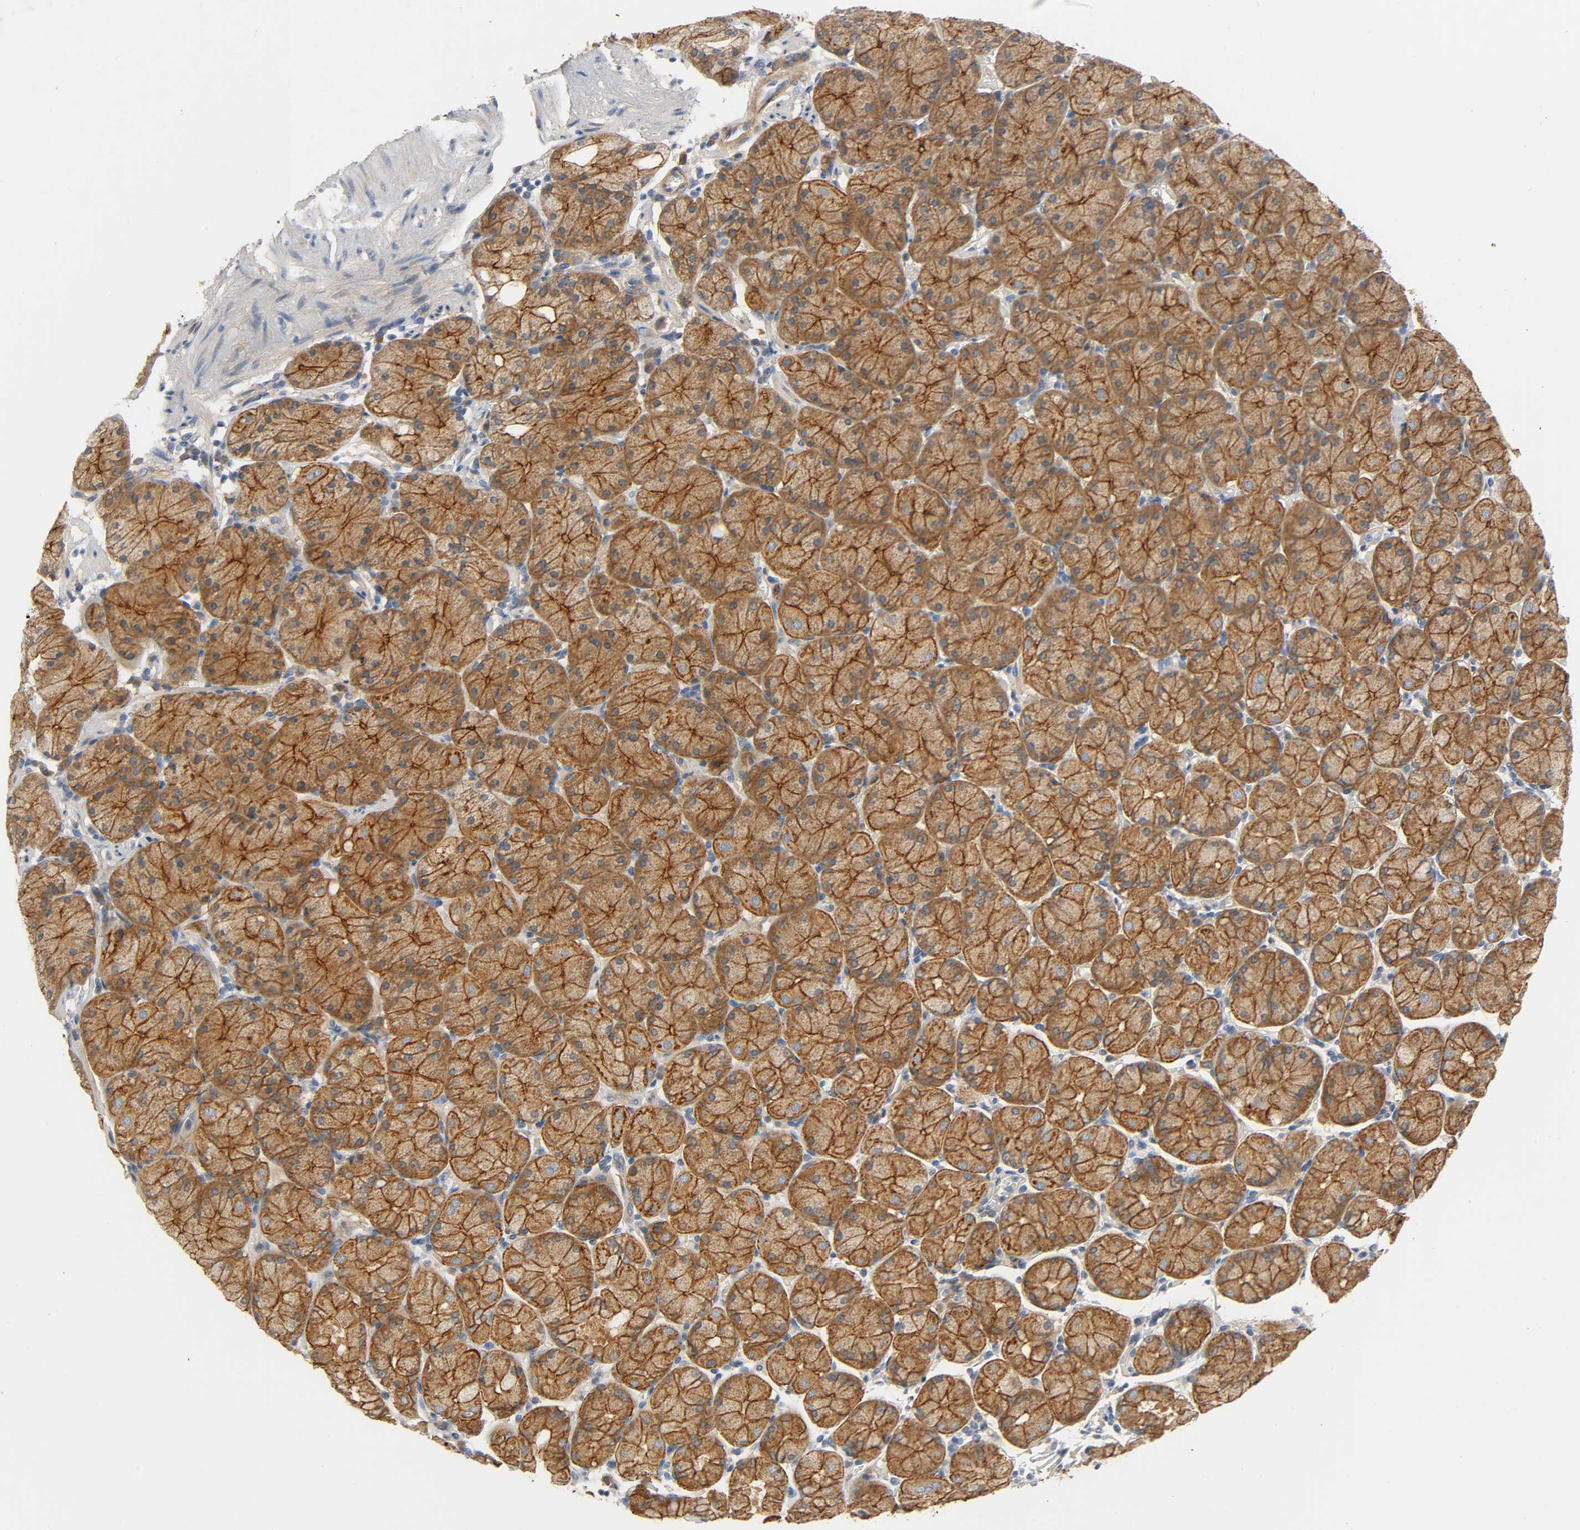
{"staining": {"intensity": "strong", "quantity": ">75%", "location": "cytoplasmic/membranous"}, "tissue": "stomach", "cell_type": "Glandular cells", "image_type": "normal", "snomed": [{"axis": "morphology", "description": "Normal tissue, NOS"}, {"axis": "topography", "description": "Stomach, upper"}, {"axis": "topography", "description": "Stomach"}], "caption": "Immunohistochemical staining of normal stomach demonstrates high levels of strong cytoplasmic/membranous expression in about >75% of glandular cells. Using DAB (3,3'-diaminobenzidine) (brown) and hematoxylin (blue) stains, captured at high magnification using brightfield microscopy.", "gene": "ARPC1A", "patient": {"sex": "male", "age": 76}}